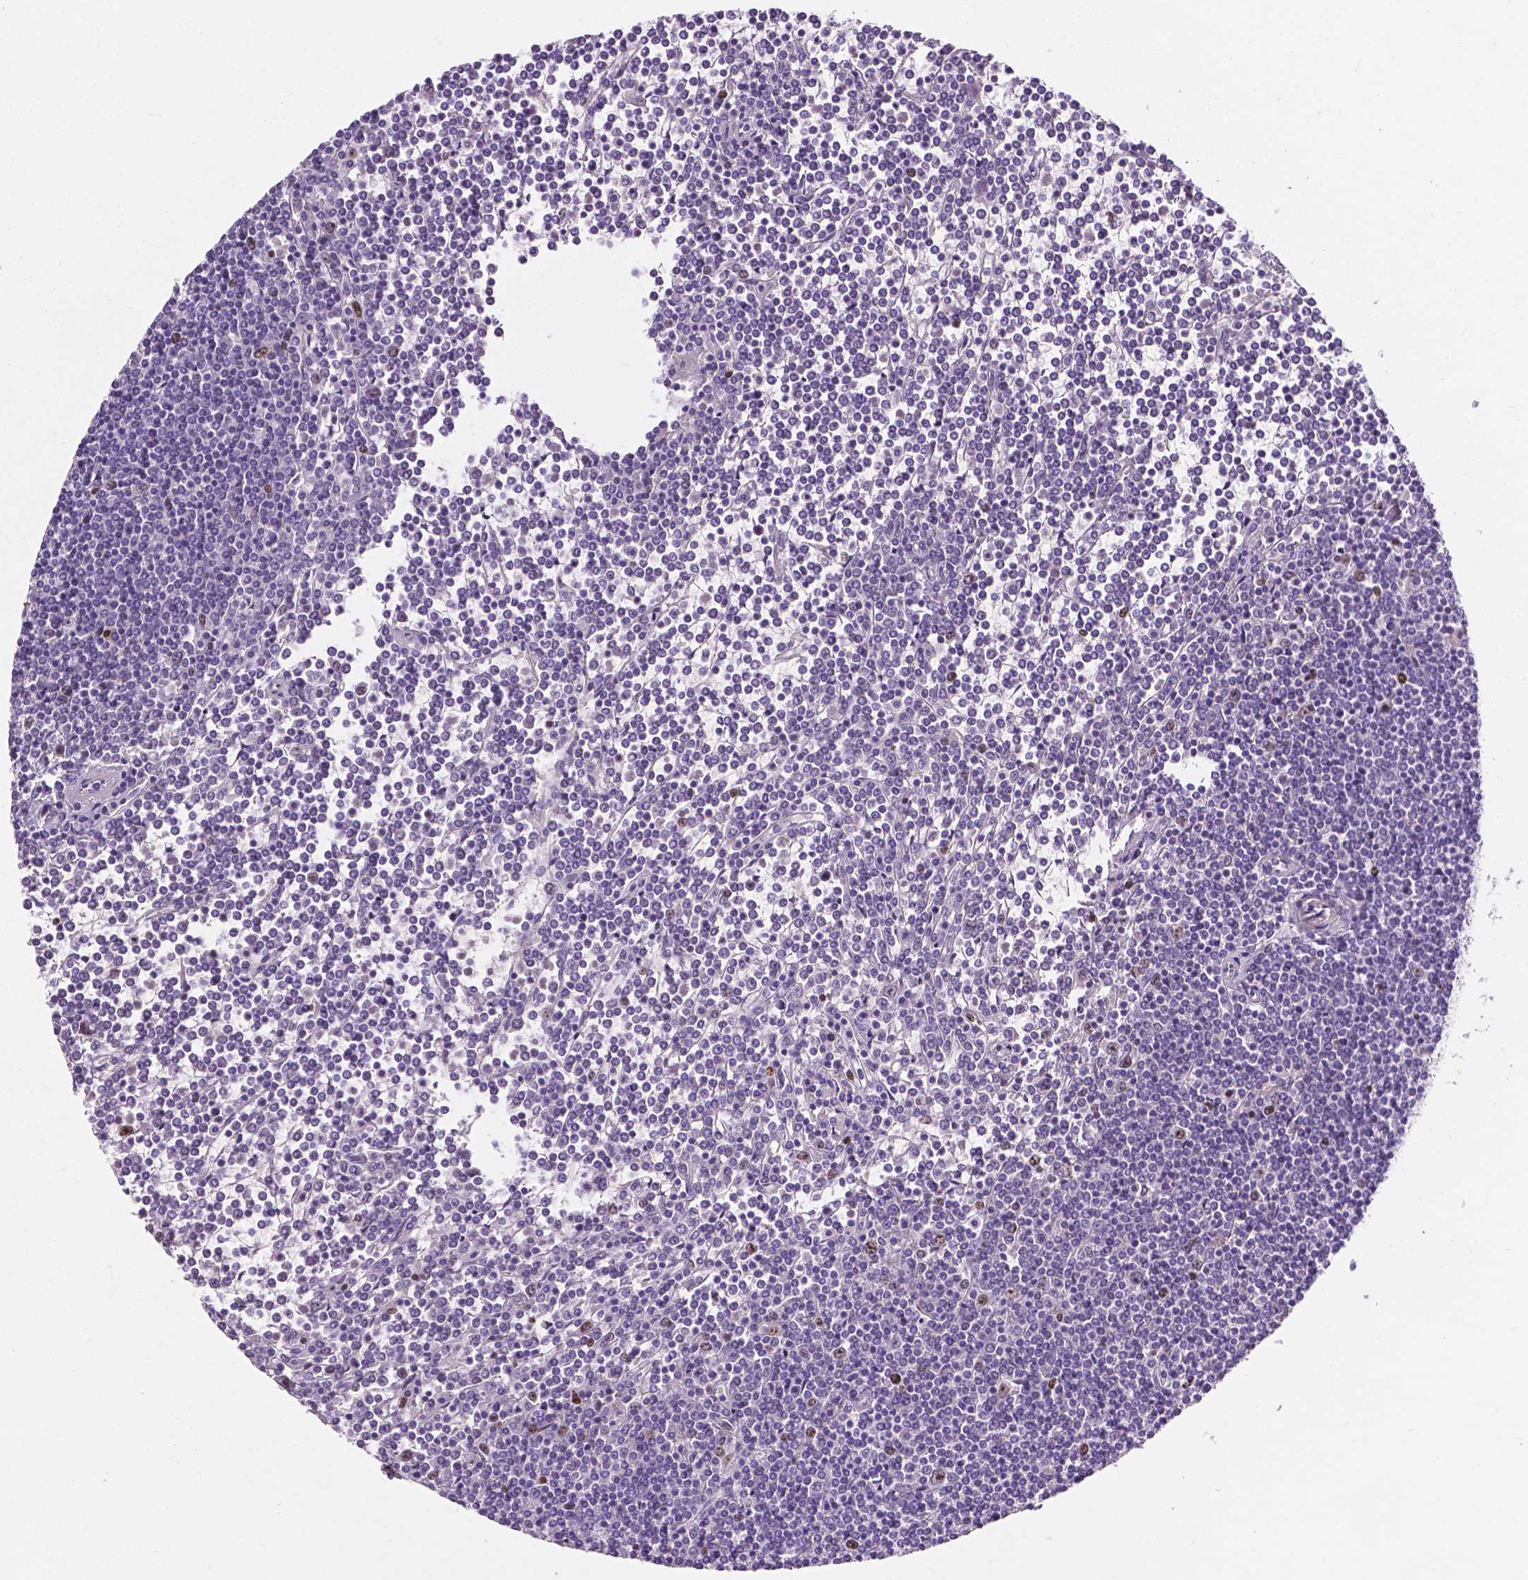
{"staining": {"intensity": "moderate", "quantity": "<25%", "location": "nuclear"}, "tissue": "lymphoma", "cell_type": "Tumor cells", "image_type": "cancer", "snomed": [{"axis": "morphology", "description": "Malignant lymphoma, non-Hodgkin's type, Low grade"}, {"axis": "topography", "description": "Spleen"}], "caption": "Immunohistochemical staining of human low-grade malignant lymphoma, non-Hodgkin's type displays moderate nuclear protein positivity in about <25% of tumor cells.", "gene": "SIAH2", "patient": {"sex": "female", "age": 19}}